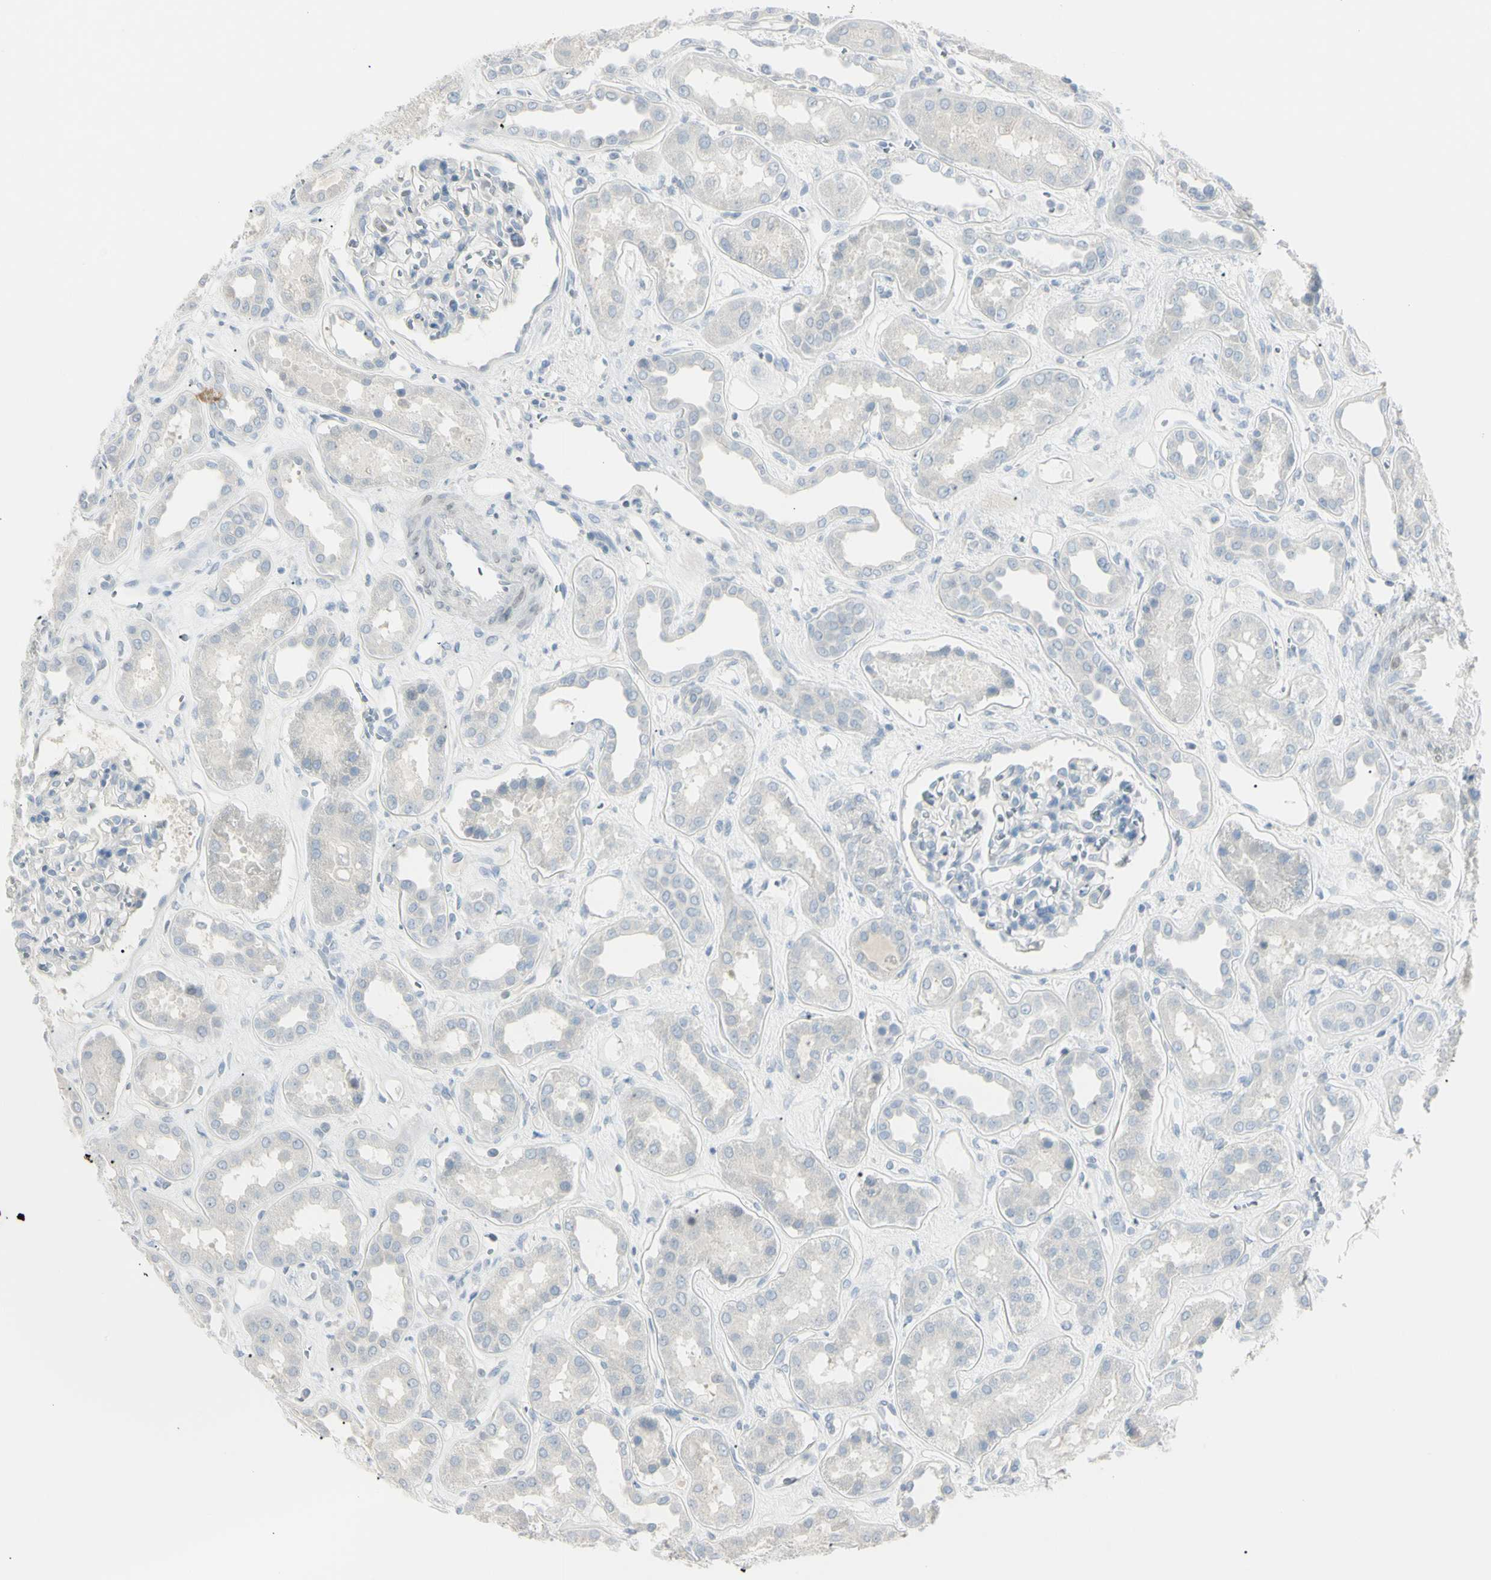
{"staining": {"intensity": "negative", "quantity": "none", "location": "none"}, "tissue": "kidney", "cell_type": "Cells in glomeruli", "image_type": "normal", "snomed": [{"axis": "morphology", "description": "Normal tissue, NOS"}, {"axis": "topography", "description": "Kidney"}], "caption": "Immunohistochemical staining of unremarkable kidney reveals no significant expression in cells in glomeruli.", "gene": "PIP", "patient": {"sex": "male", "age": 59}}